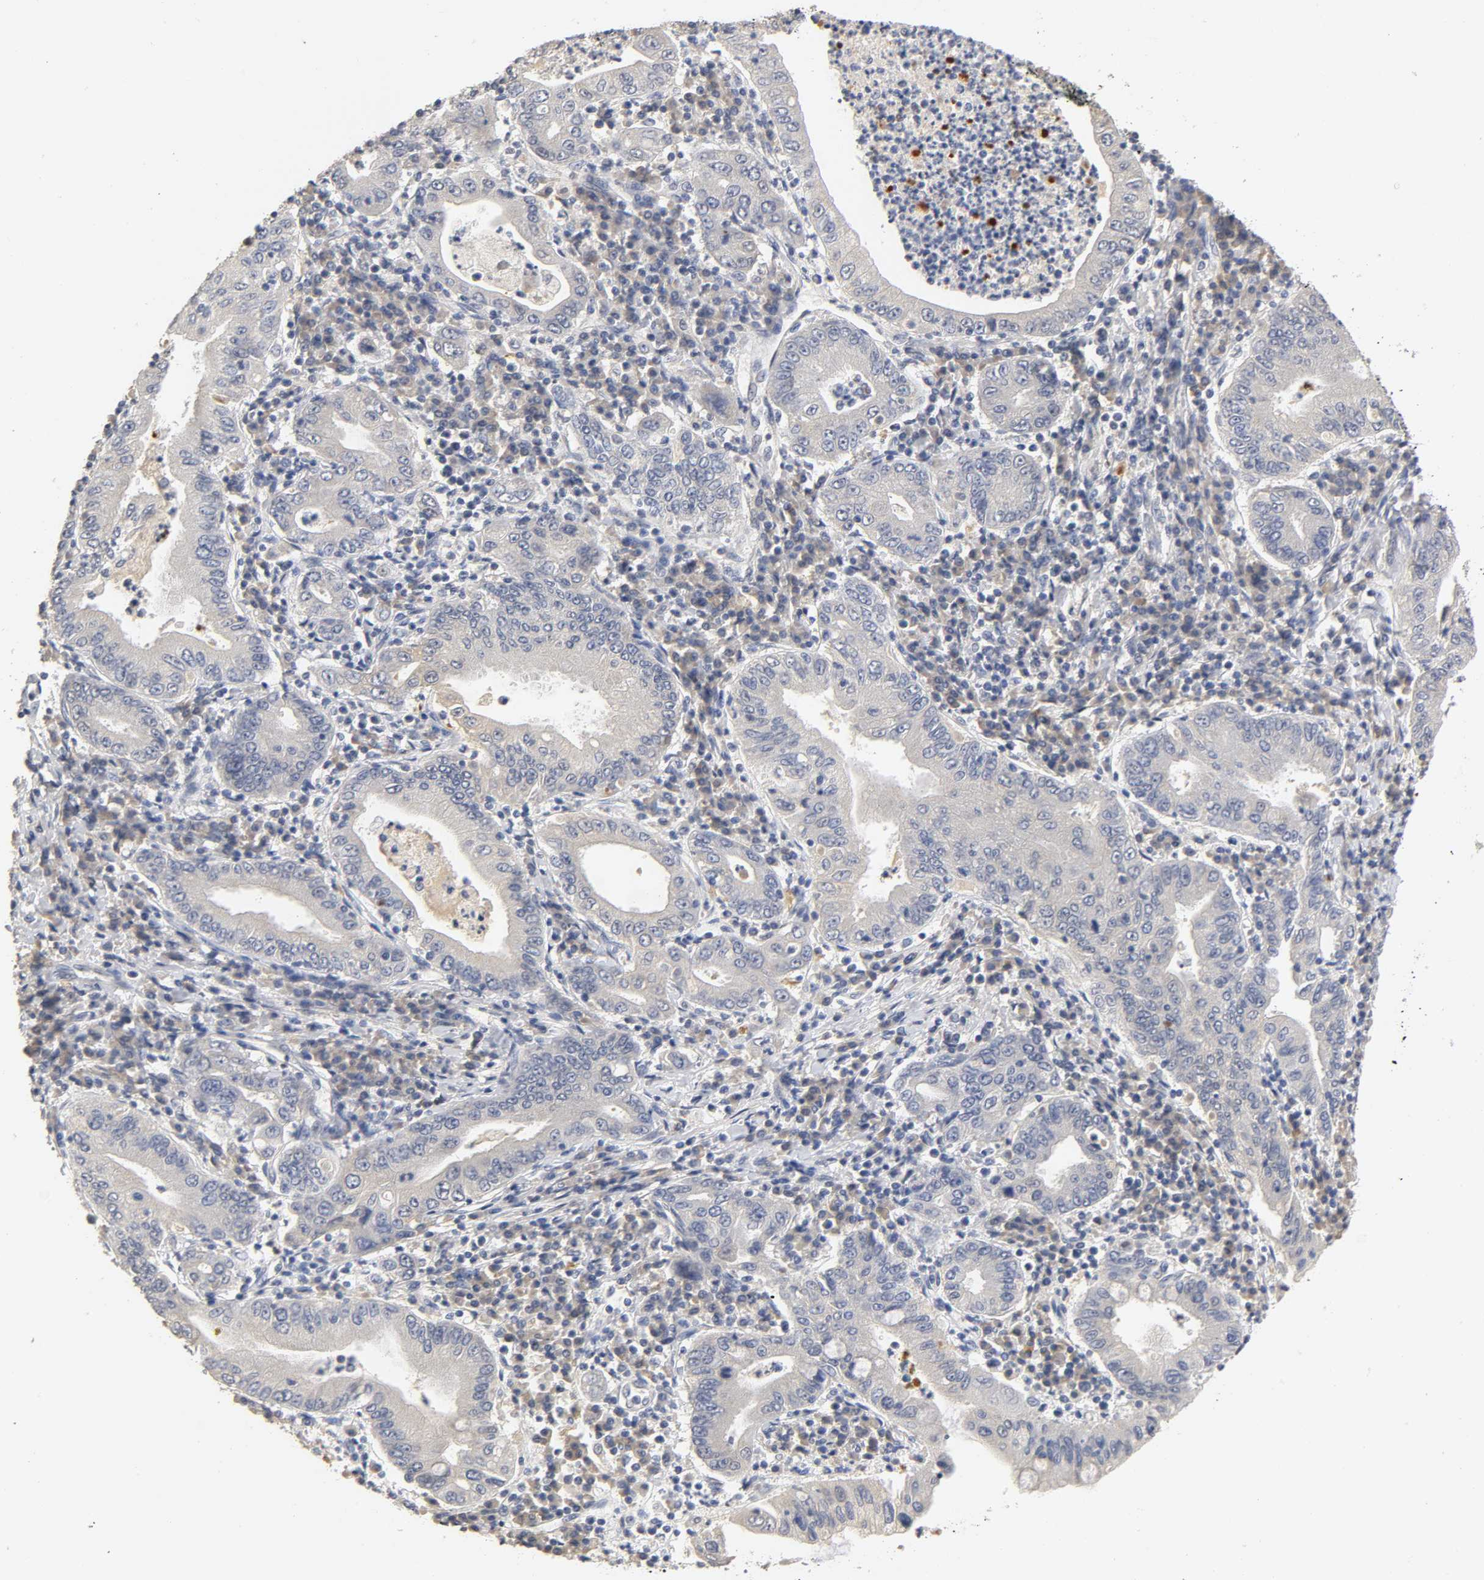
{"staining": {"intensity": "negative", "quantity": "none", "location": "none"}, "tissue": "stomach cancer", "cell_type": "Tumor cells", "image_type": "cancer", "snomed": [{"axis": "morphology", "description": "Normal tissue, NOS"}, {"axis": "morphology", "description": "Adenocarcinoma, NOS"}, {"axis": "topography", "description": "Esophagus"}, {"axis": "topography", "description": "Stomach, upper"}, {"axis": "topography", "description": "Peripheral nerve tissue"}], "caption": "This is an immunohistochemistry (IHC) micrograph of human adenocarcinoma (stomach). There is no expression in tumor cells.", "gene": "OVOL1", "patient": {"sex": "male", "age": 62}}